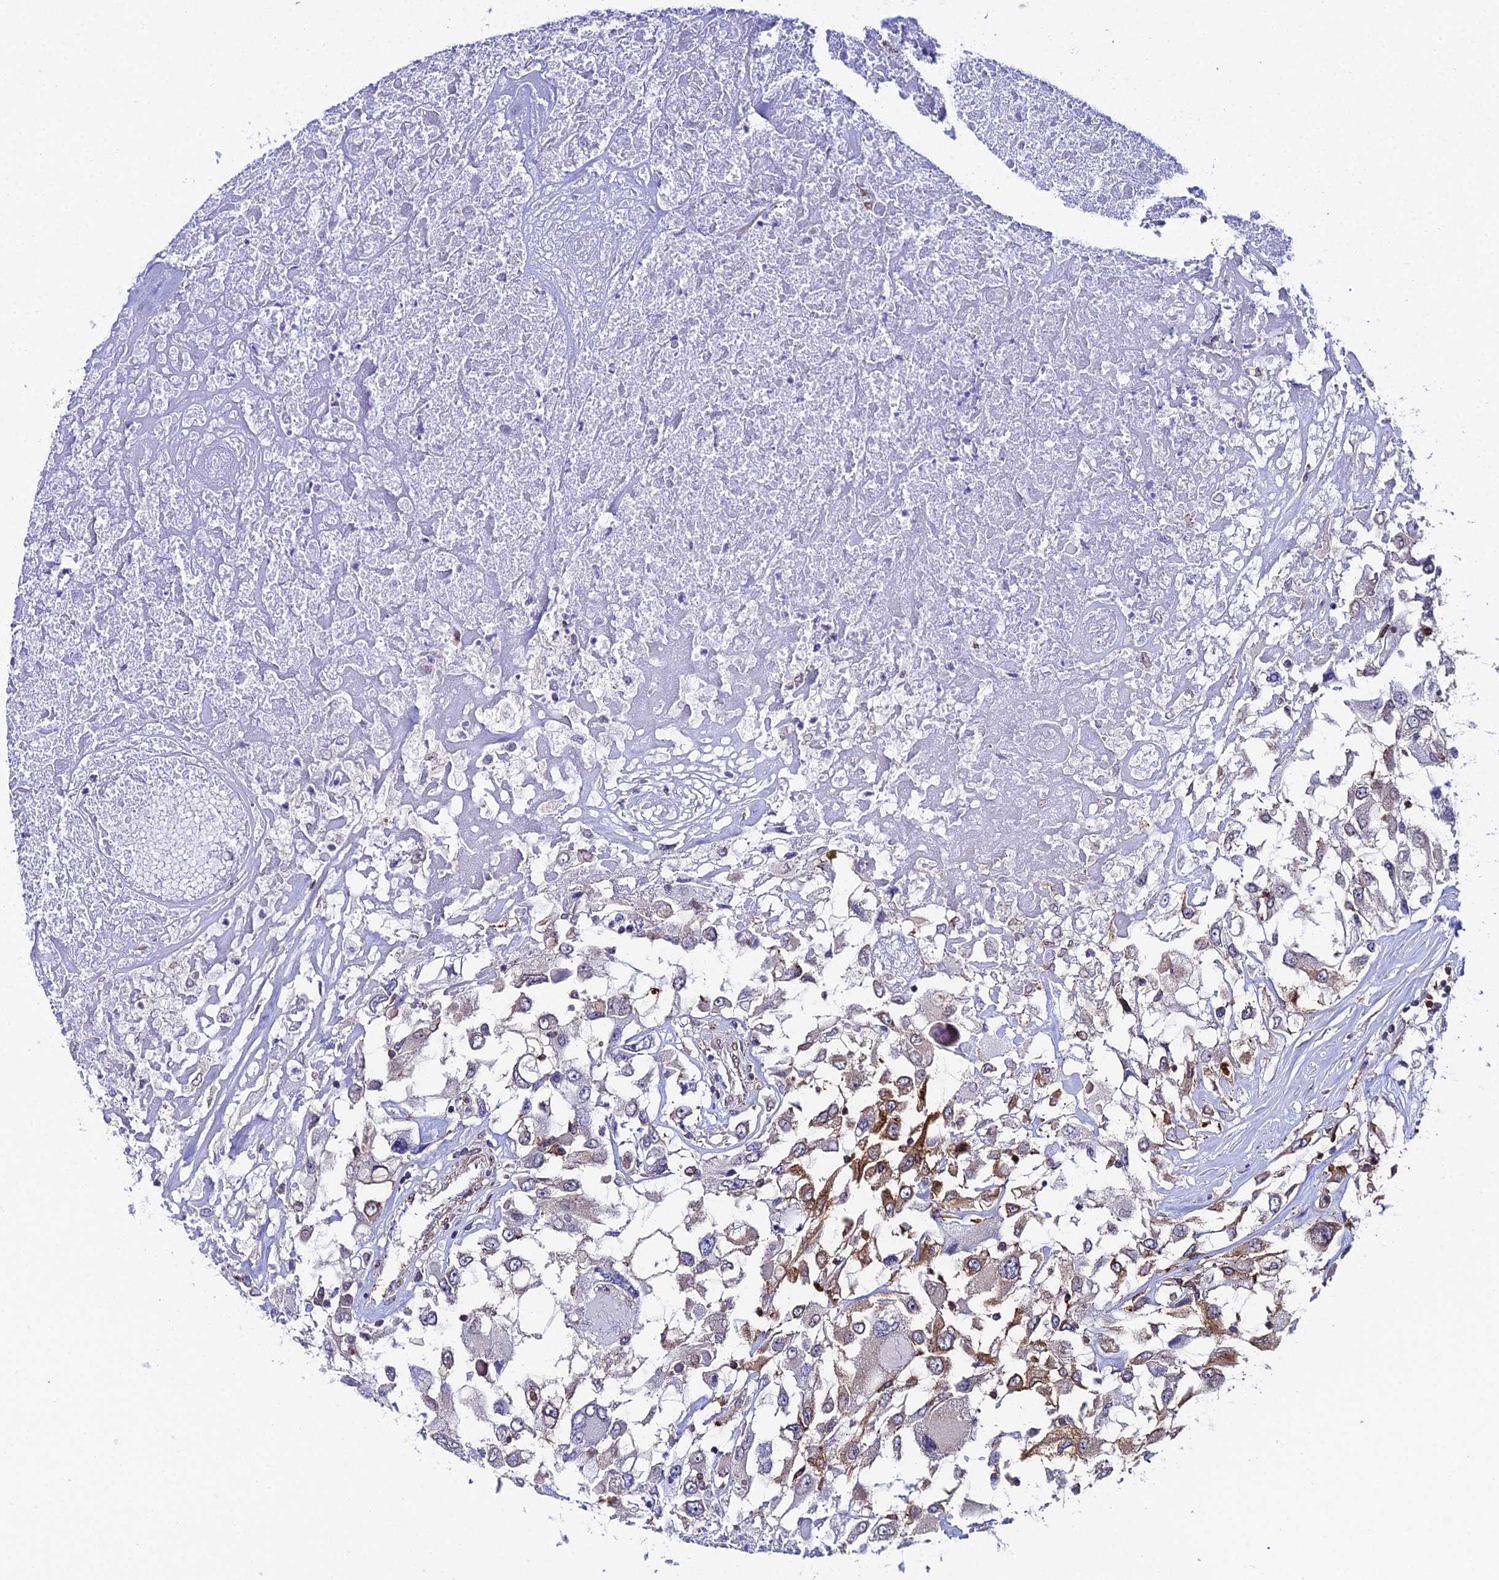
{"staining": {"intensity": "moderate", "quantity": "<25%", "location": "cytoplasmic/membranous"}, "tissue": "renal cancer", "cell_type": "Tumor cells", "image_type": "cancer", "snomed": [{"axis": "morphology", "description": "Adenocarcinoma, NOS"}, {"axis": "topography", "description": "Kidney"}], "caption": "A brown stain labels moderate cytoplasmic/membranous expression of a protein in human renal cancer tumor cells.", "gene": "DDX19A", "patient": {"sex": "female", "age": 52}}